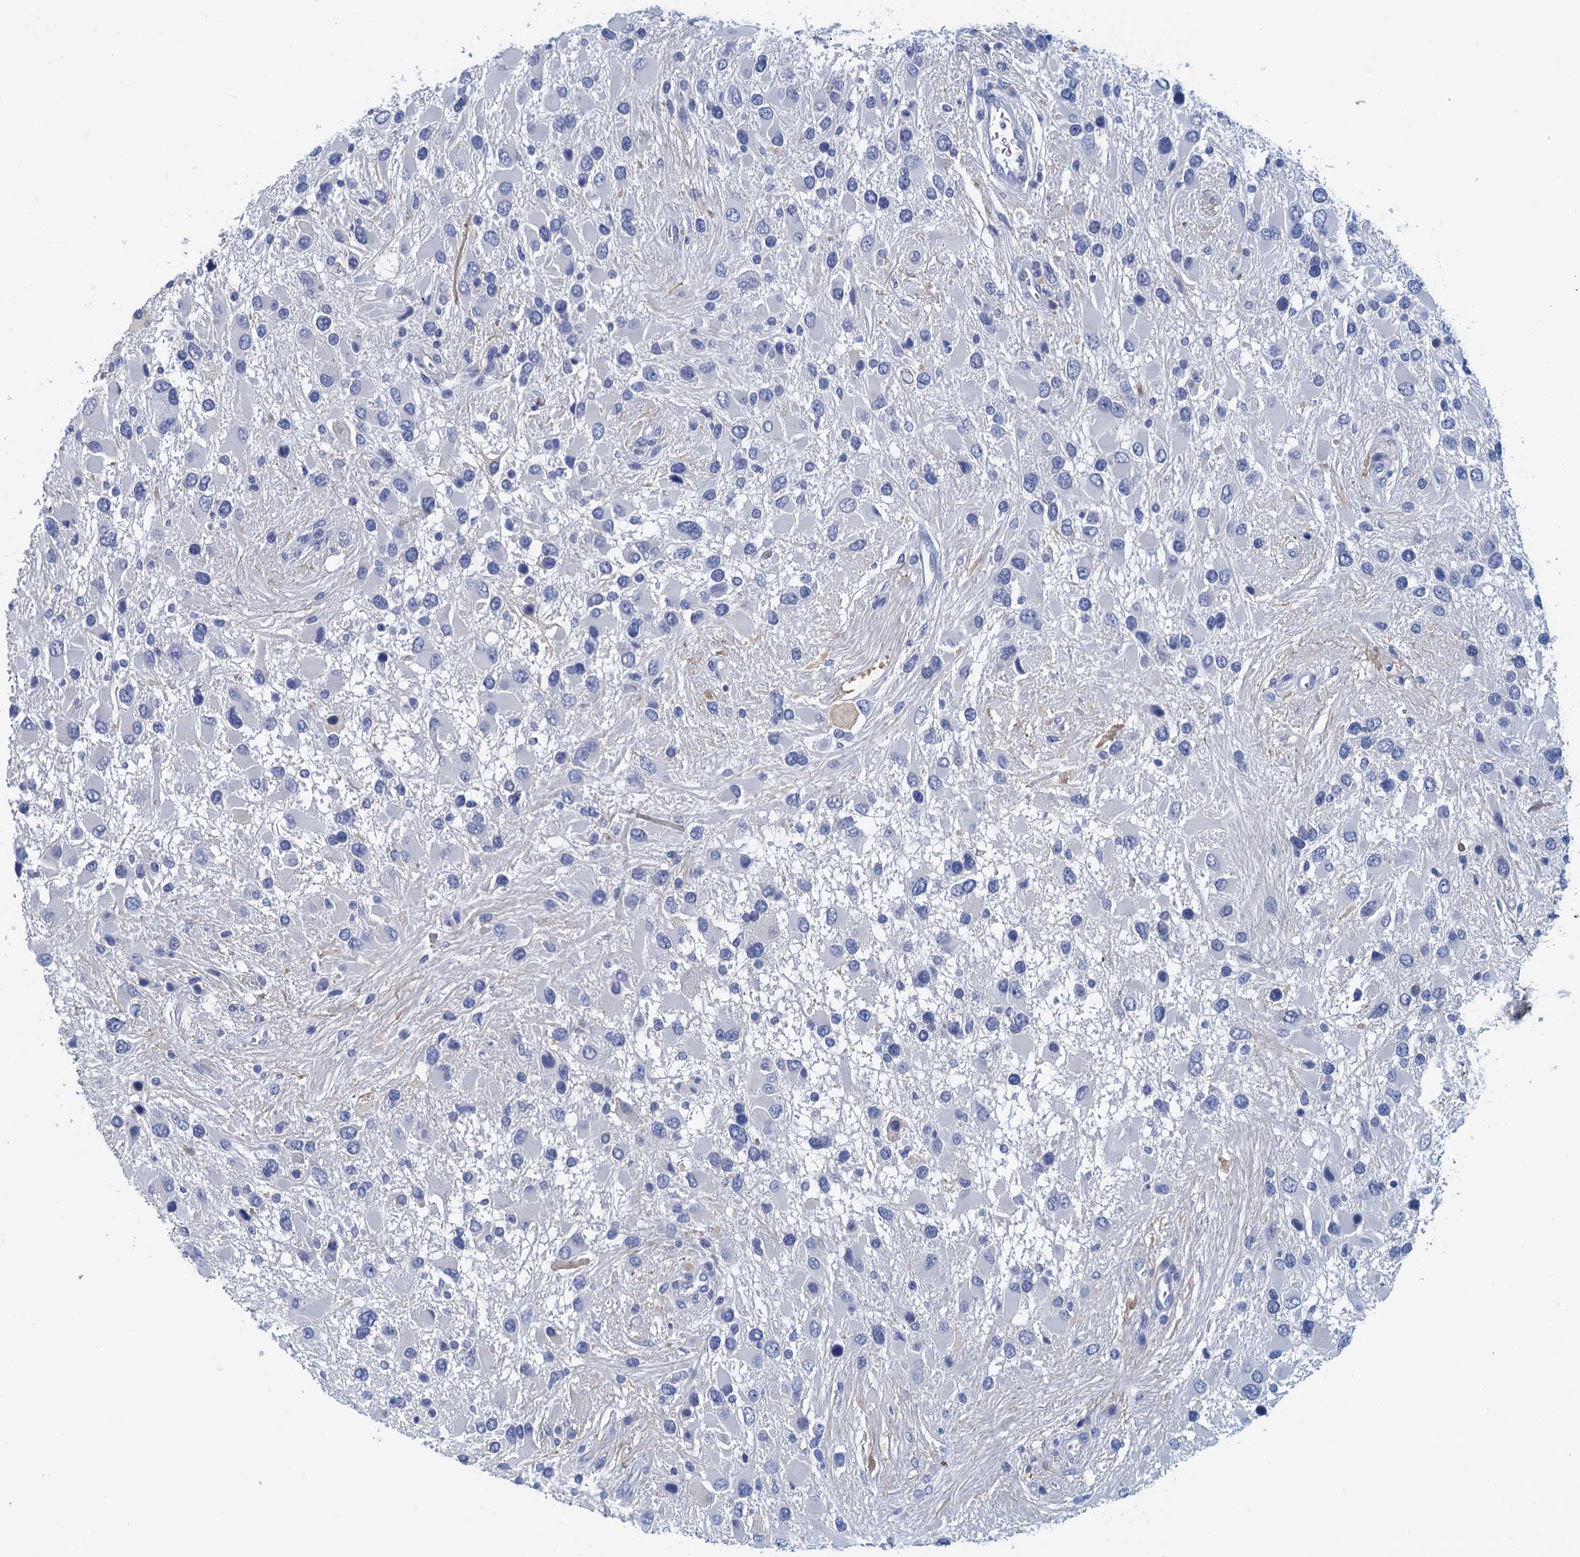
{"staining": {"intensity": "negative", "quantity": "none", "location": "none"}, "tissue": "glioma", "cell_type": "Tumor cells", "image_type": "cancer", "snomed": [{"axis": "morphology", "description": "Glioma, malignant, High grade"}, {"axis": "topography", "description": "Brain"}], "caption": "The micrograph shows no staining of tumor cells in malignant glioma (high-grade).", "gene": "CYP51A1", "patient": {"sex": "male", "age": 53}}